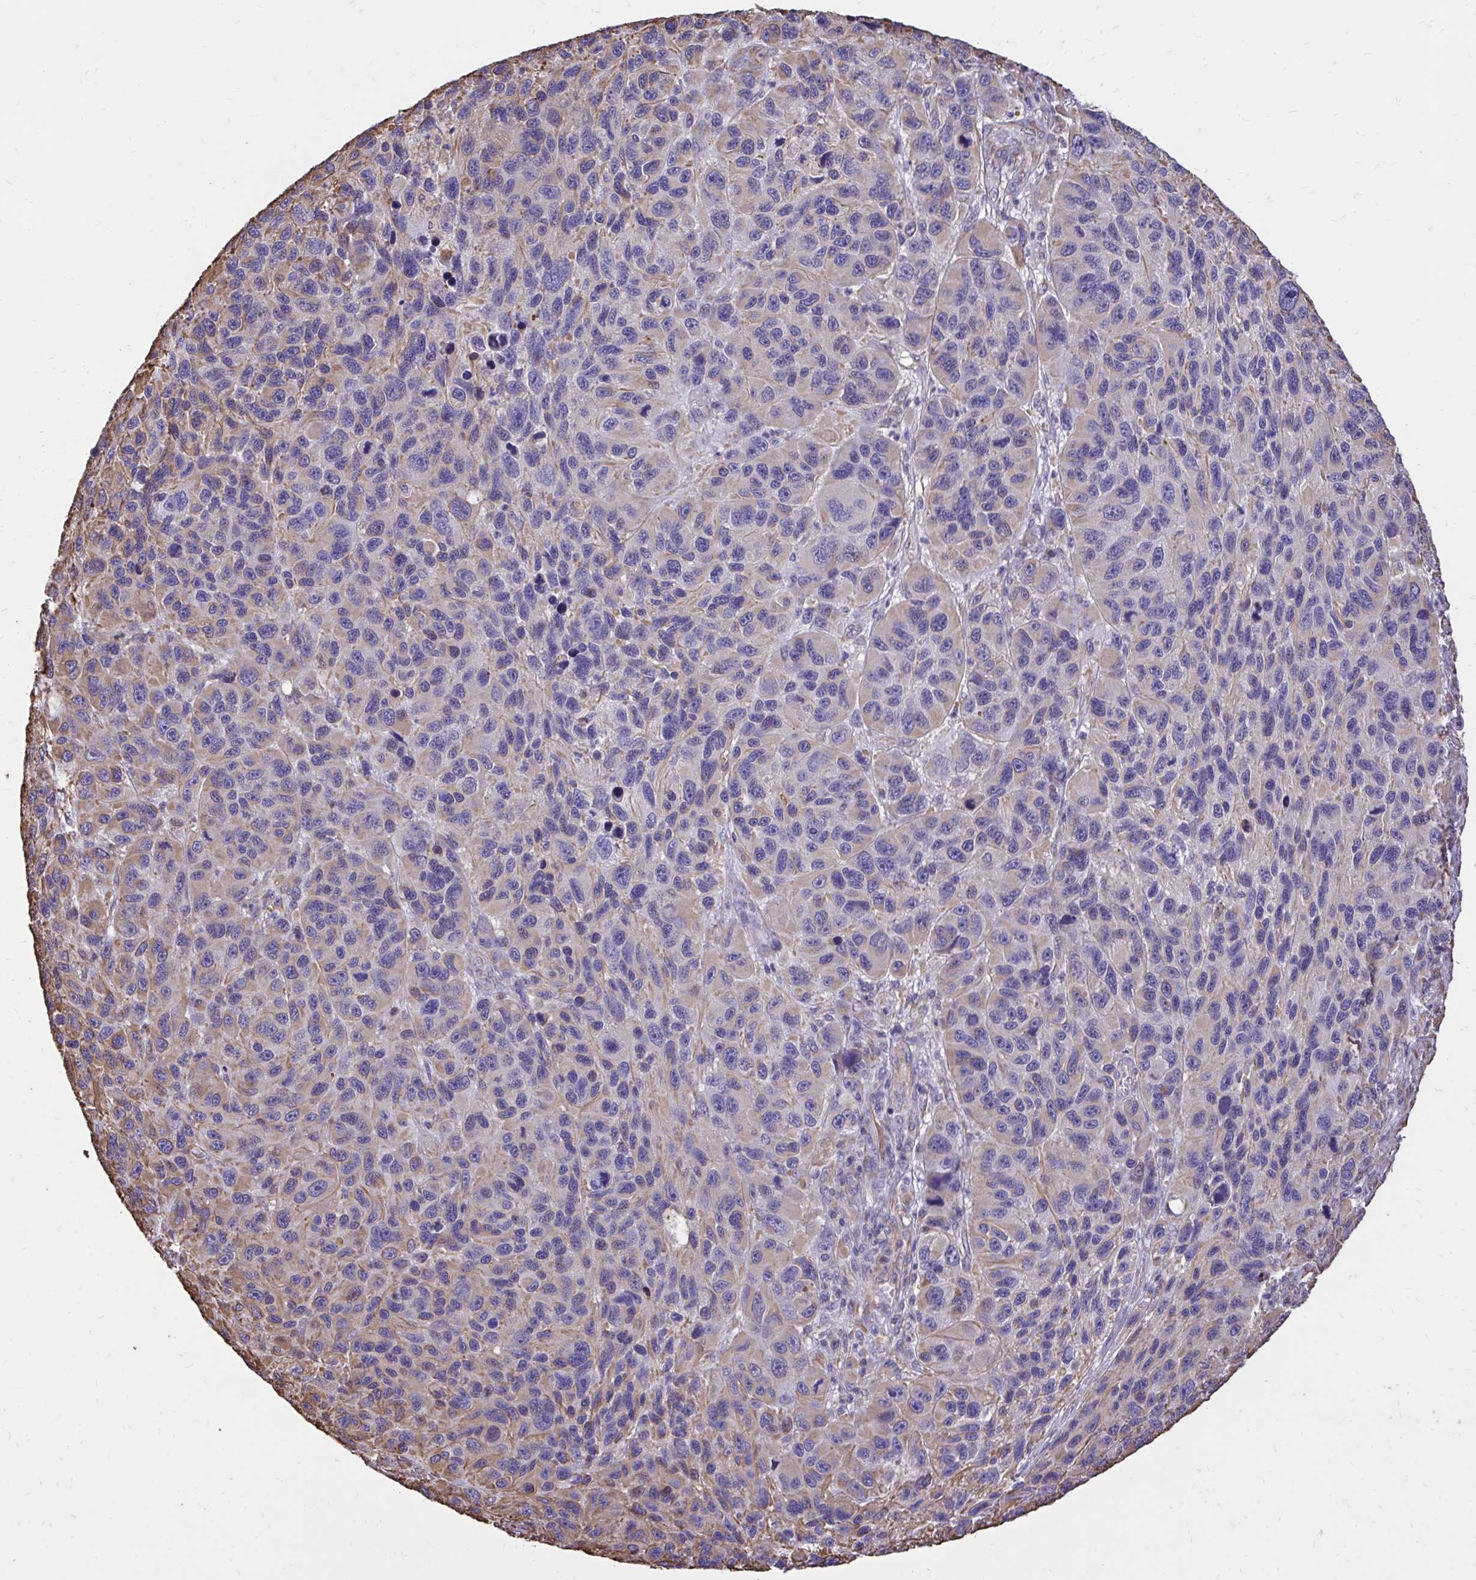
{"staining": {"intensity": "weak", "quantity": "<25%", "location": "cytoplasmic/membranous"}, "tissue": "melanoma", "cell_type": "Tumor cells", "image_type": "cancer", "snomed": [{"axis": "morphology", "description": "Malignant melanoma, NOS"}, {"axis": "topography", "description": "Skin"}], "caption": "The image shows no significant staining in tumor cells of melanoma.", "gene": "RNF103", "patient": {"sex": "male", "age": 53}}